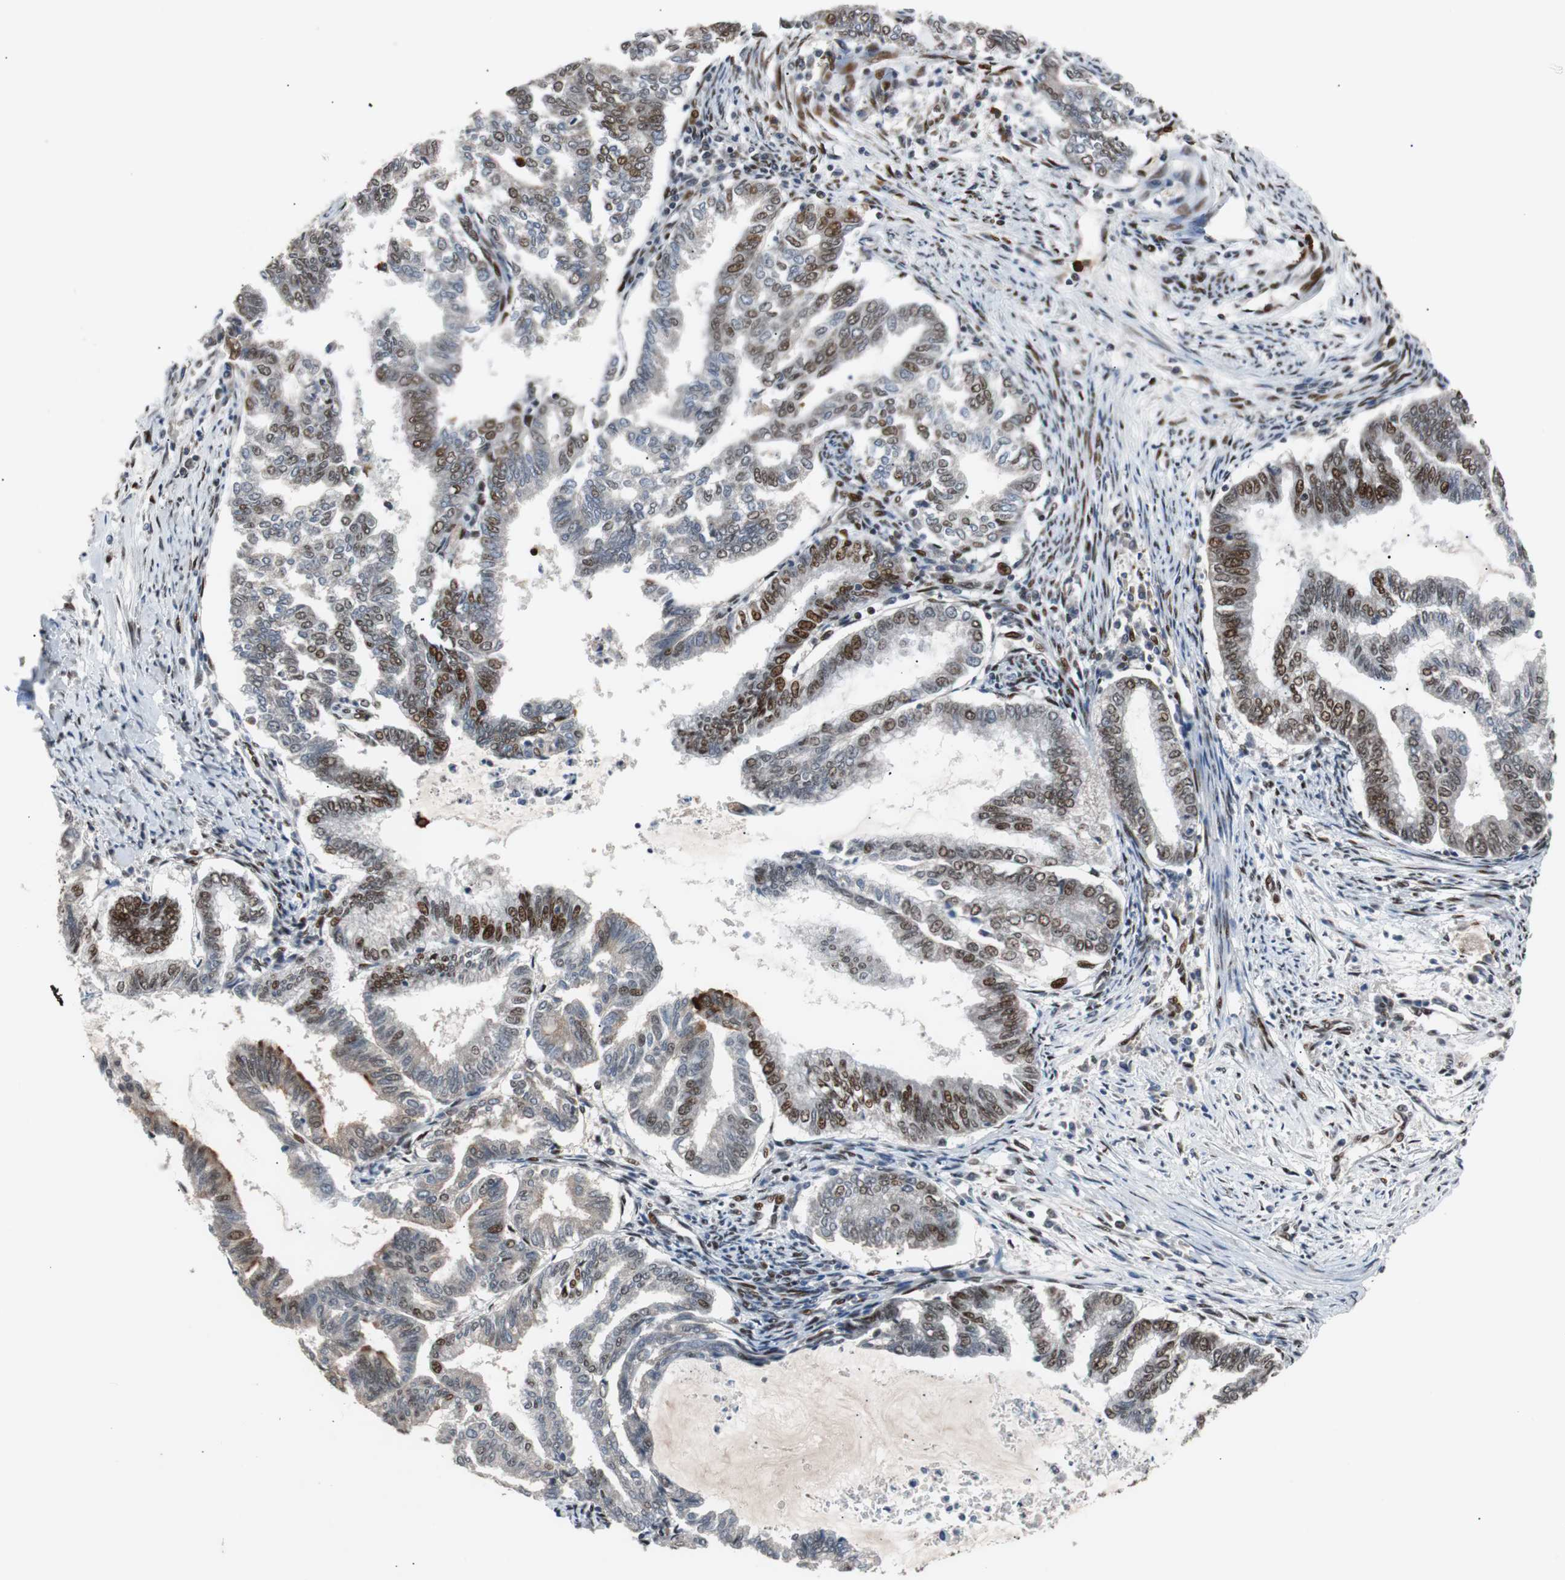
{"staining": {"intensity": "moderate", "quantity": ">75%", "location": "nuclear"}, "tissue": "endometrial cancer", "cell_type": "Tumor cells", "image_type": "cancer", "snomed": [{"axis": "morphology", "description": "Adenocarcinoma, NOS"}, {"axis": "topography", "description": "Endometrium"}], "caption": "Tumor cells demonstrate medium levels of moderate nuclear expression in approximately >75% of cells in endometrial cancer.", "gene": "NBL1", "patient": {"sex": "female", "age": 79}}